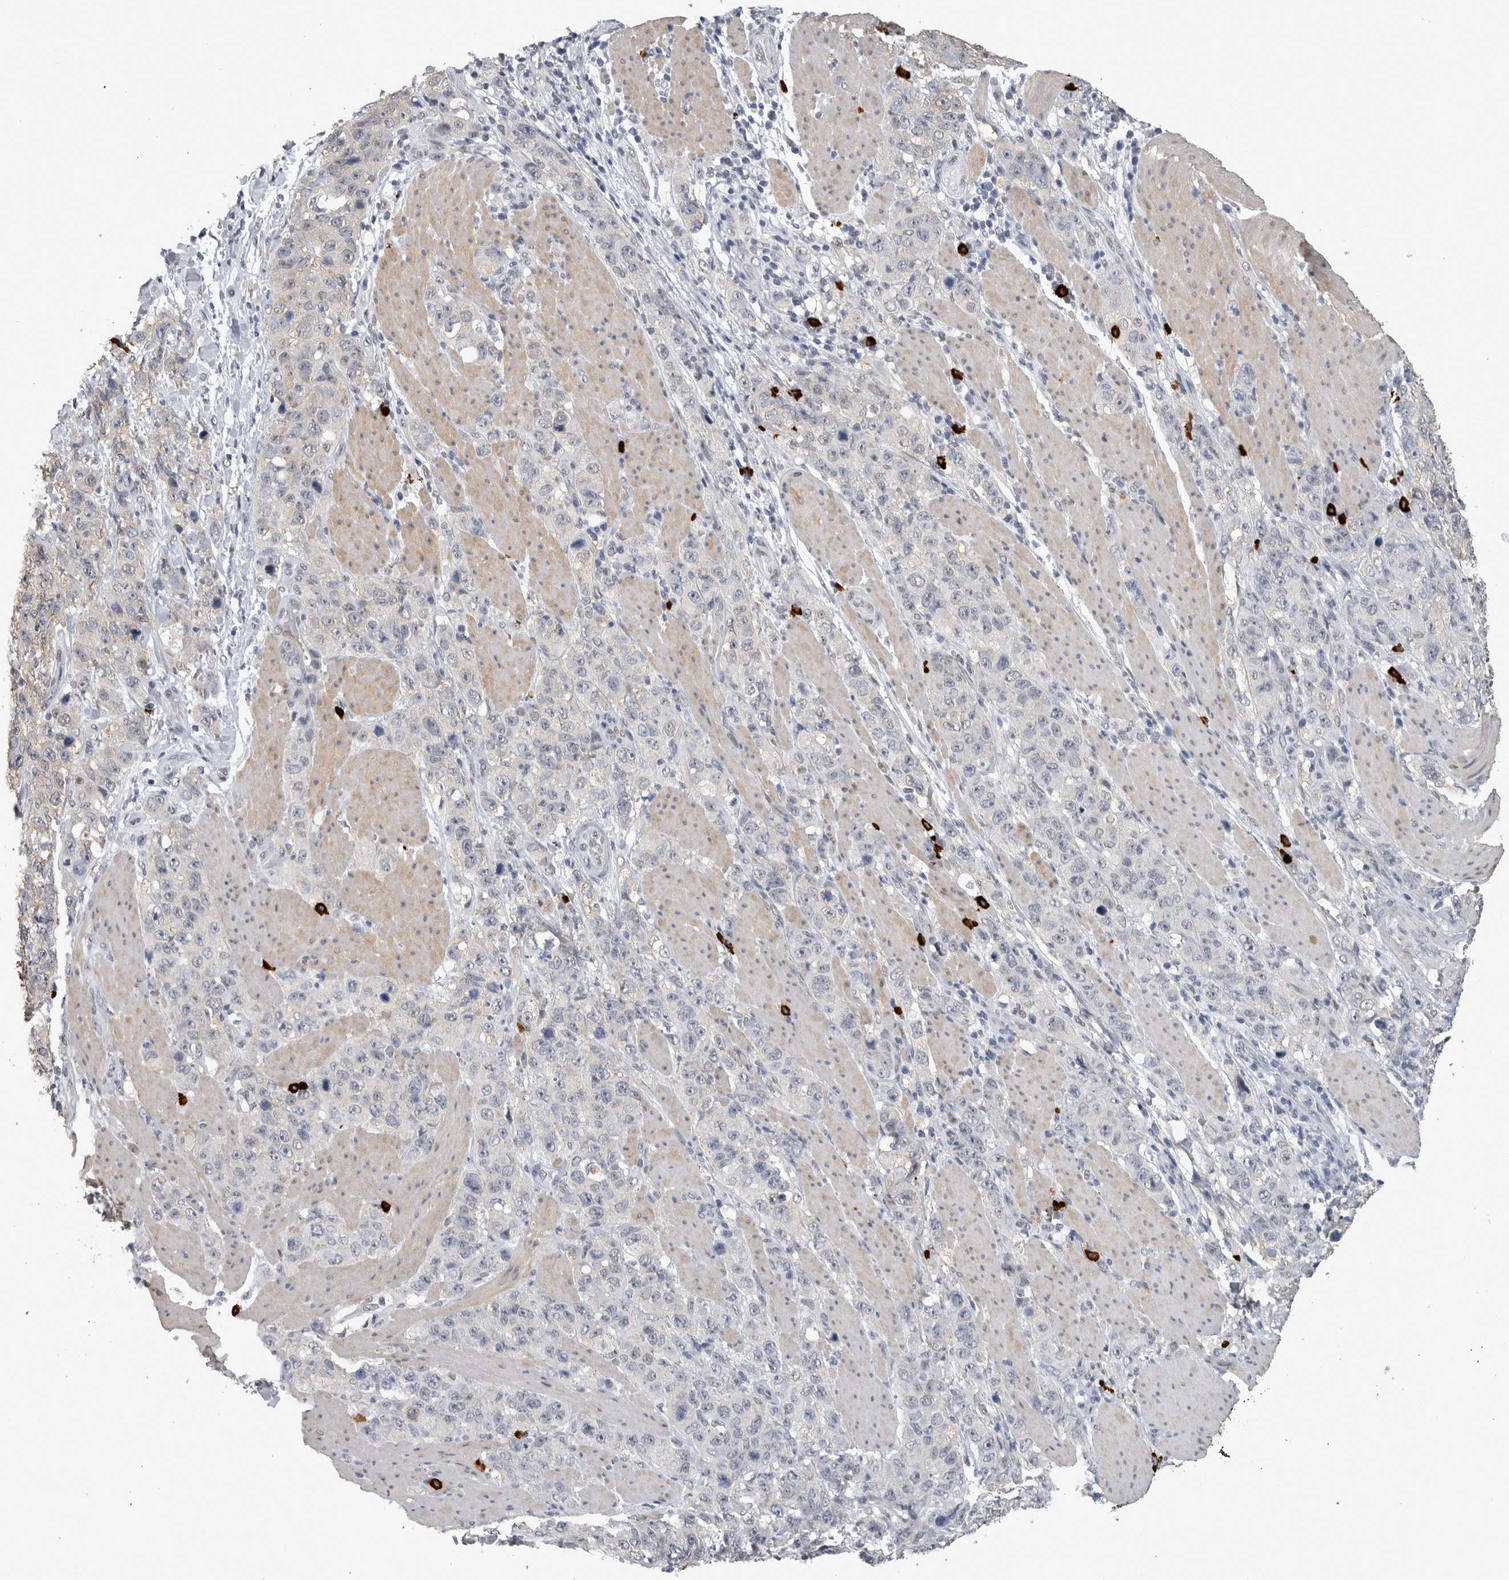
{"staining": {"intensity": "negative", "quantity": "none", "location": "none"}, "tissue": "stomach cancer", "cell_type": "Tumor cells", "image_type": "cancer", "snomed": [{"axis": "morphology", "description": "Adenocarcinoma, NOS"}, {"axis": "topography", "description": "Stomach"}], "caption": "An immunohistochemistry (IHC) micrograph of stomach cancer is shown. There is no staining in tumor cells of stomach cancer.", "gene": "PEBP4", "patient": {"sex": "male", "age": 48}}